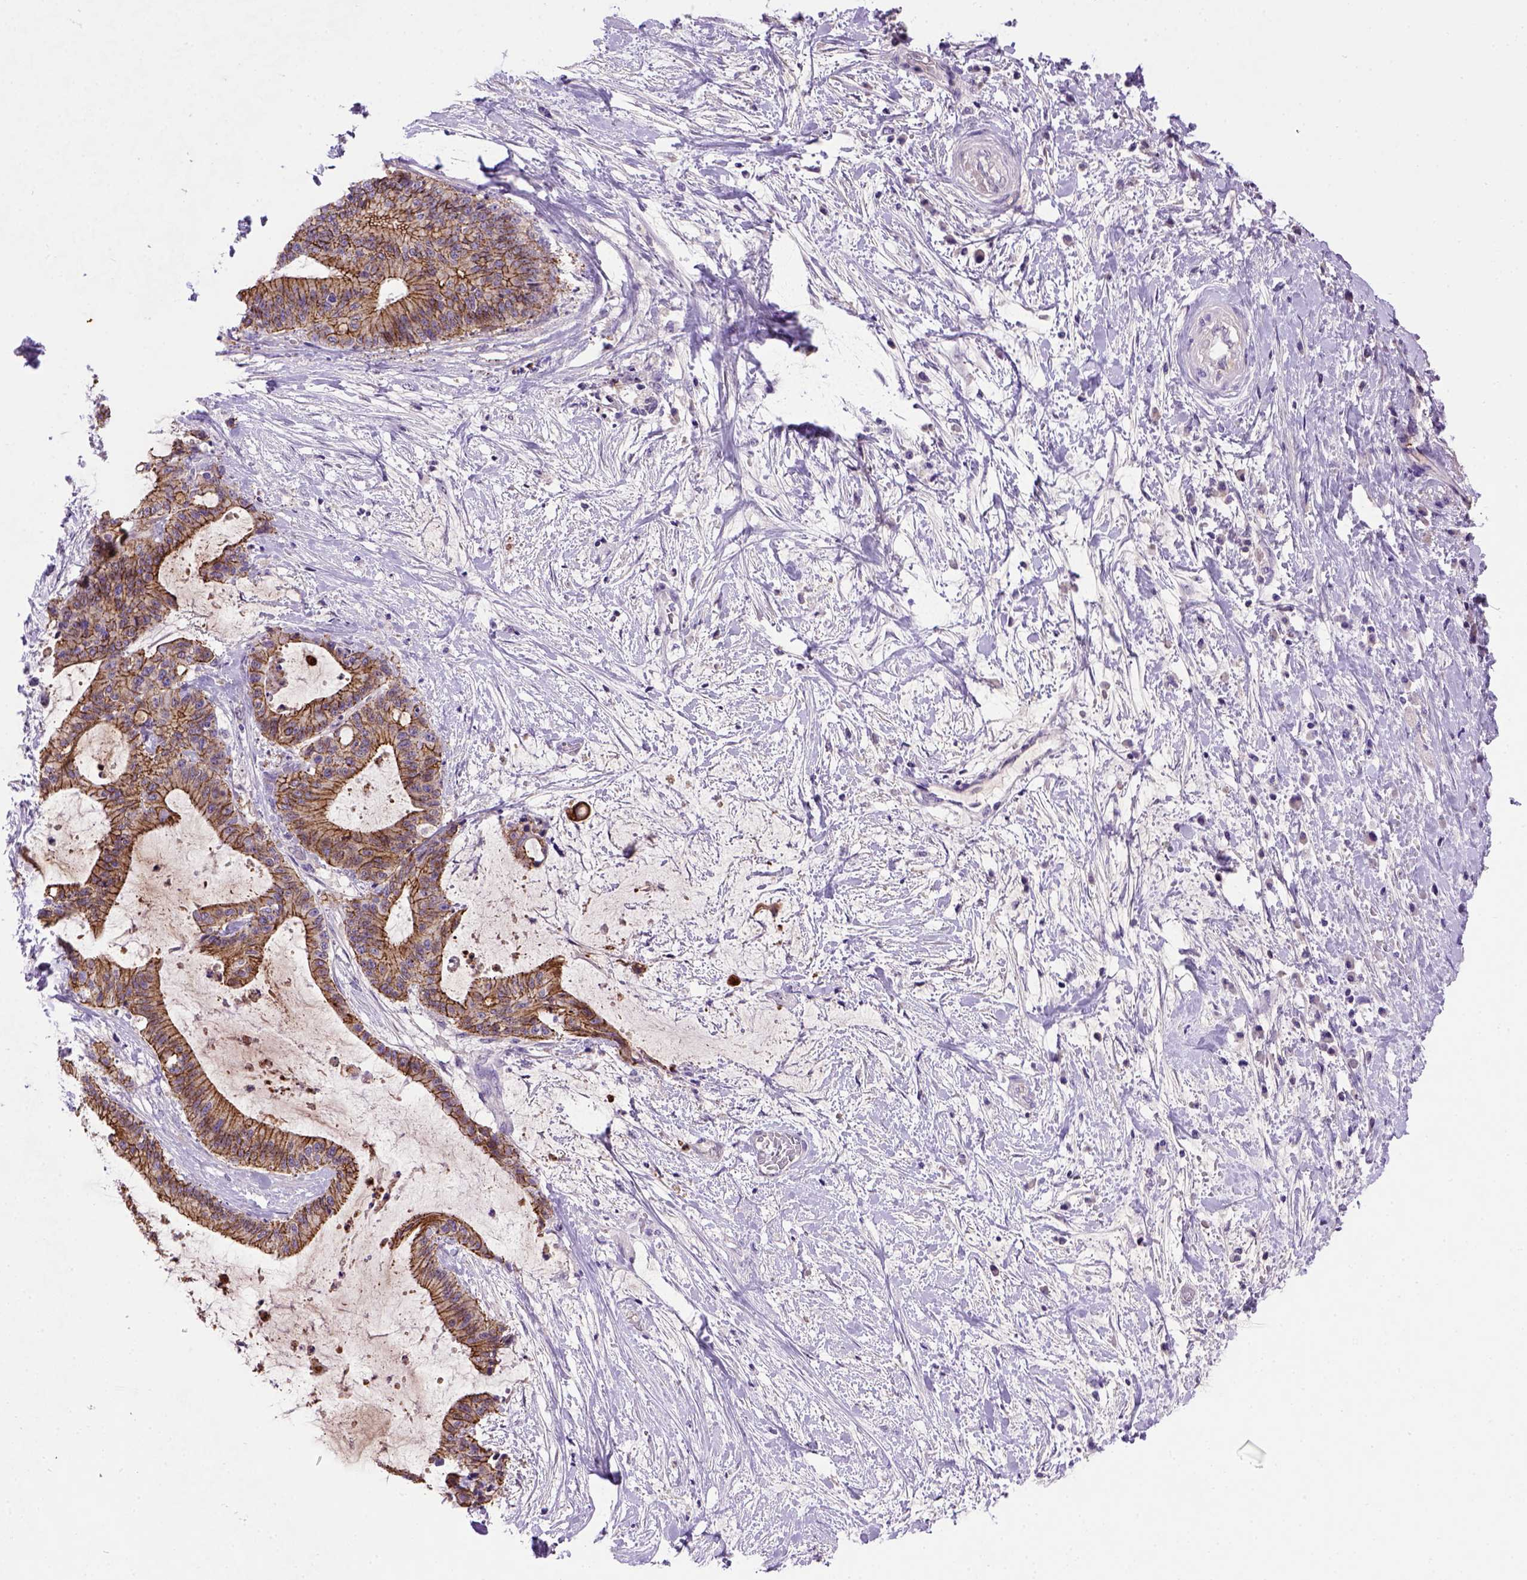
{"staining": {"intensity": "strong", "quantity": ">75%", "location": "cytoplasmic/membranous"}, "tissue": "liver cancer", "cell_type": "Tumor cells", "image_type": "cancer", "snomed": [{"axis": "morphology", "description": "Cholangiocarcinoma"}, {"axis": "topography", "description": "Liver"}], "caption": "Tumor cells demonstrate strong cytoplasmic/membranous positivity in approximately >75% of cells in liver cholangiocarcinoma.", "gene": "CDH1", "patient": {"sex": "female", "age": 73}}